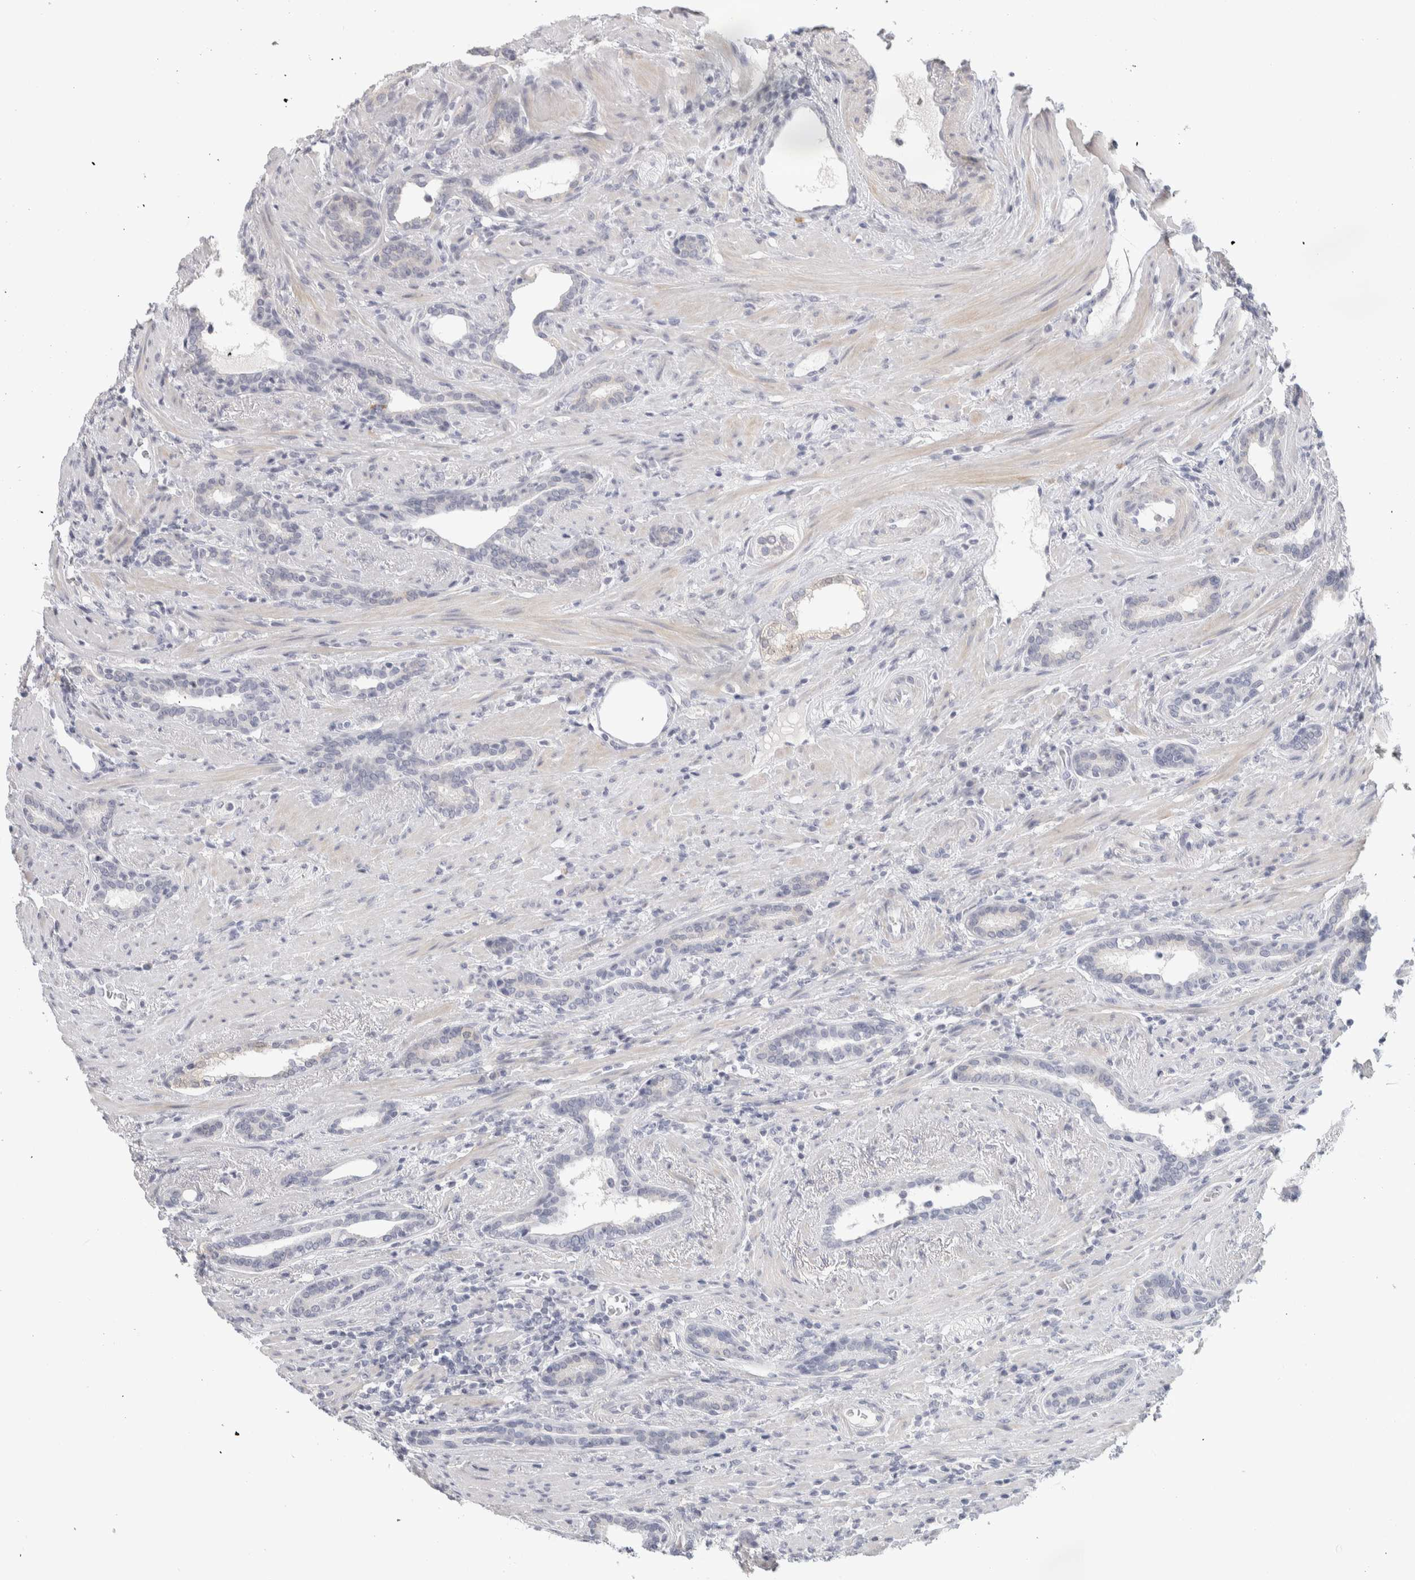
{"staining": {"intensity": "moderate", "quantity": "25%-75%", "location": "nuclear"}, "tissue": "prostate cancer", "cell_type": "Tumor cells", "image_type": "cancer", "snomed": [{"axis": "morphology", "description": "Adenocarcinoma, High grade"}, {"axis": "topography", "description": "Prostate"}], "caption": "Immunohistochemical staining of human prostate cancer exhibits medium levels of moderate nuclear positivity in approximately 25%-75% of tumor cells.", "gene": "DCXR", "patient": {"sex": "male", "age": 71}}